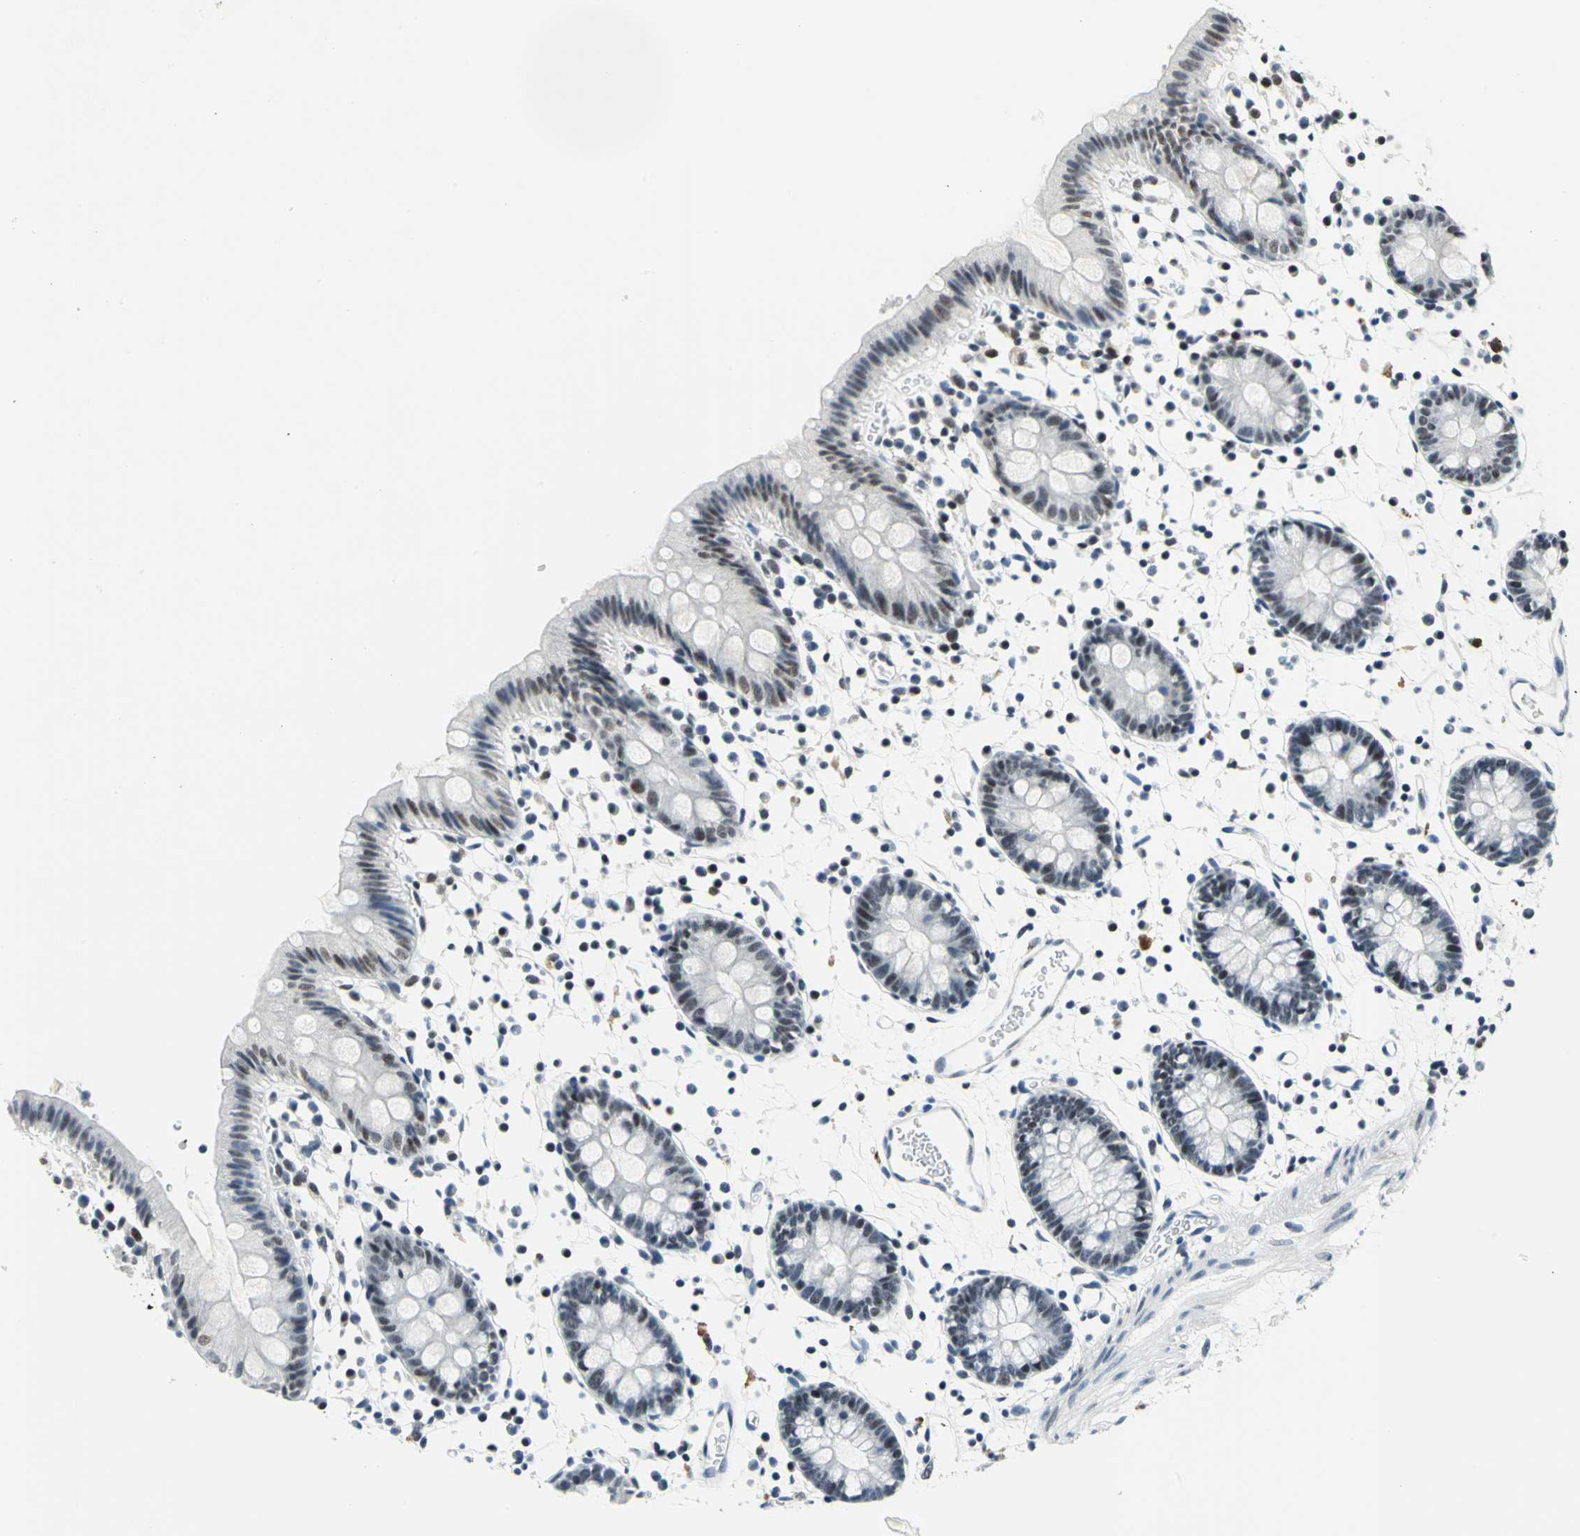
{"staining": {"intensity": "negative", "quantity": "none", "location": "none"}, "tissue": "colon", "cell_type": "Endothelial cells", "image_type": "normal", "snomed": [{"axis": "morphology", "description": "Normal tissue, NOS"}, {"axis": "topography", "description": "Colon"}], "caption": "DAB (3,3'-diaminobenzidine) immunohistochemical staining of normal colon shows no significant expression in endothelial cells.", "gene": "RAD17", "patient": {"sex": "male", "age": 14}}